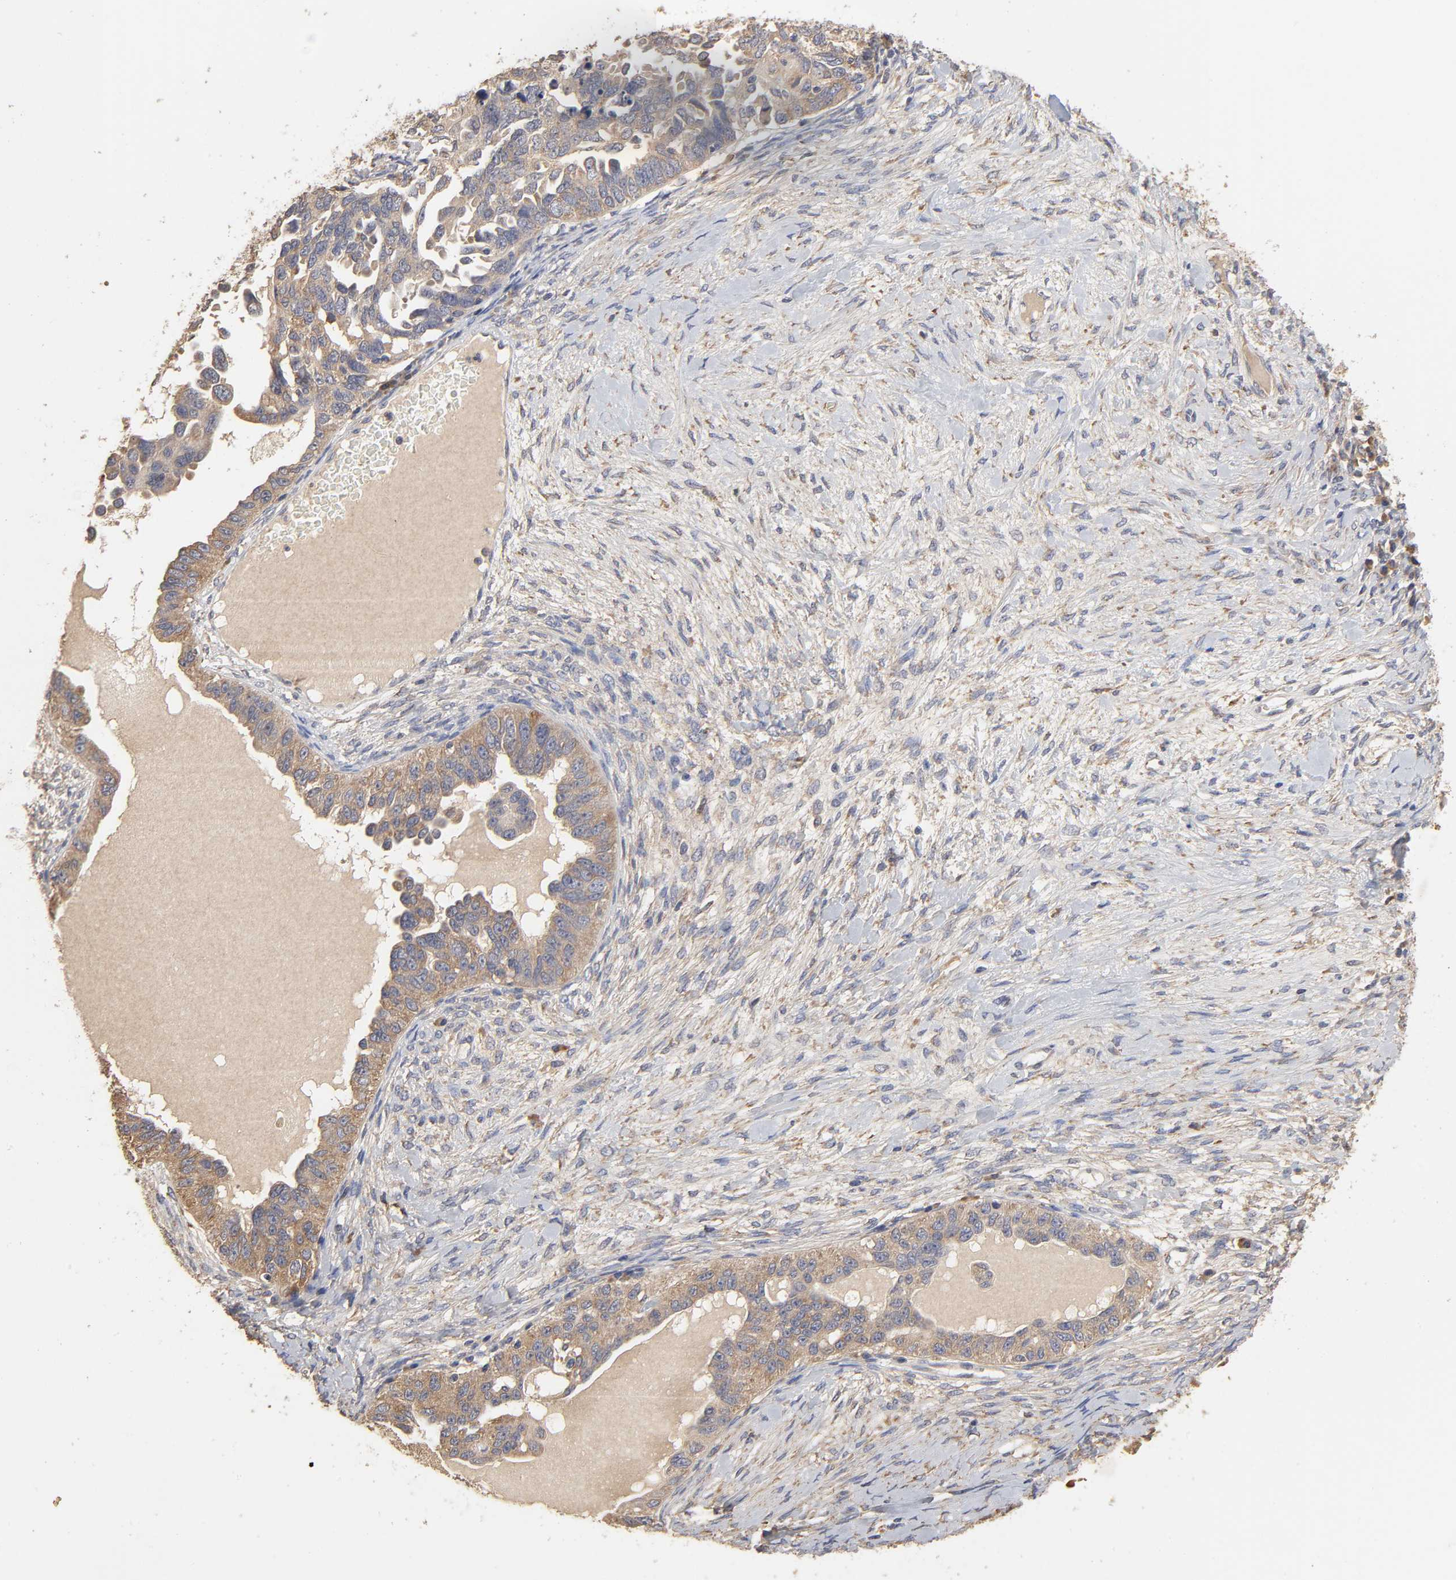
{"staining": {"intensity": "weak", "quantity": ">75%", "location": "cytoplasmic/membranous"}, "tissue": "ovarian cancer", "cell_type": "Tumor cells", "image_type": "cancer", "snomed": [{"axis": "morphology", "description": "Cystadenocarcinoma, serous, NOS"}, {"axis": "topography", "description": "Ovary"}], "caption": "Protein expression analysis of human ovarian cancer (serous cystadenocarcinoma) reveals weak cytoplasmic/membranous expression in approximately >75% of tumor cells.", "gene": "EIF4G2", "patient": {"sex": "female", "age": 82}}